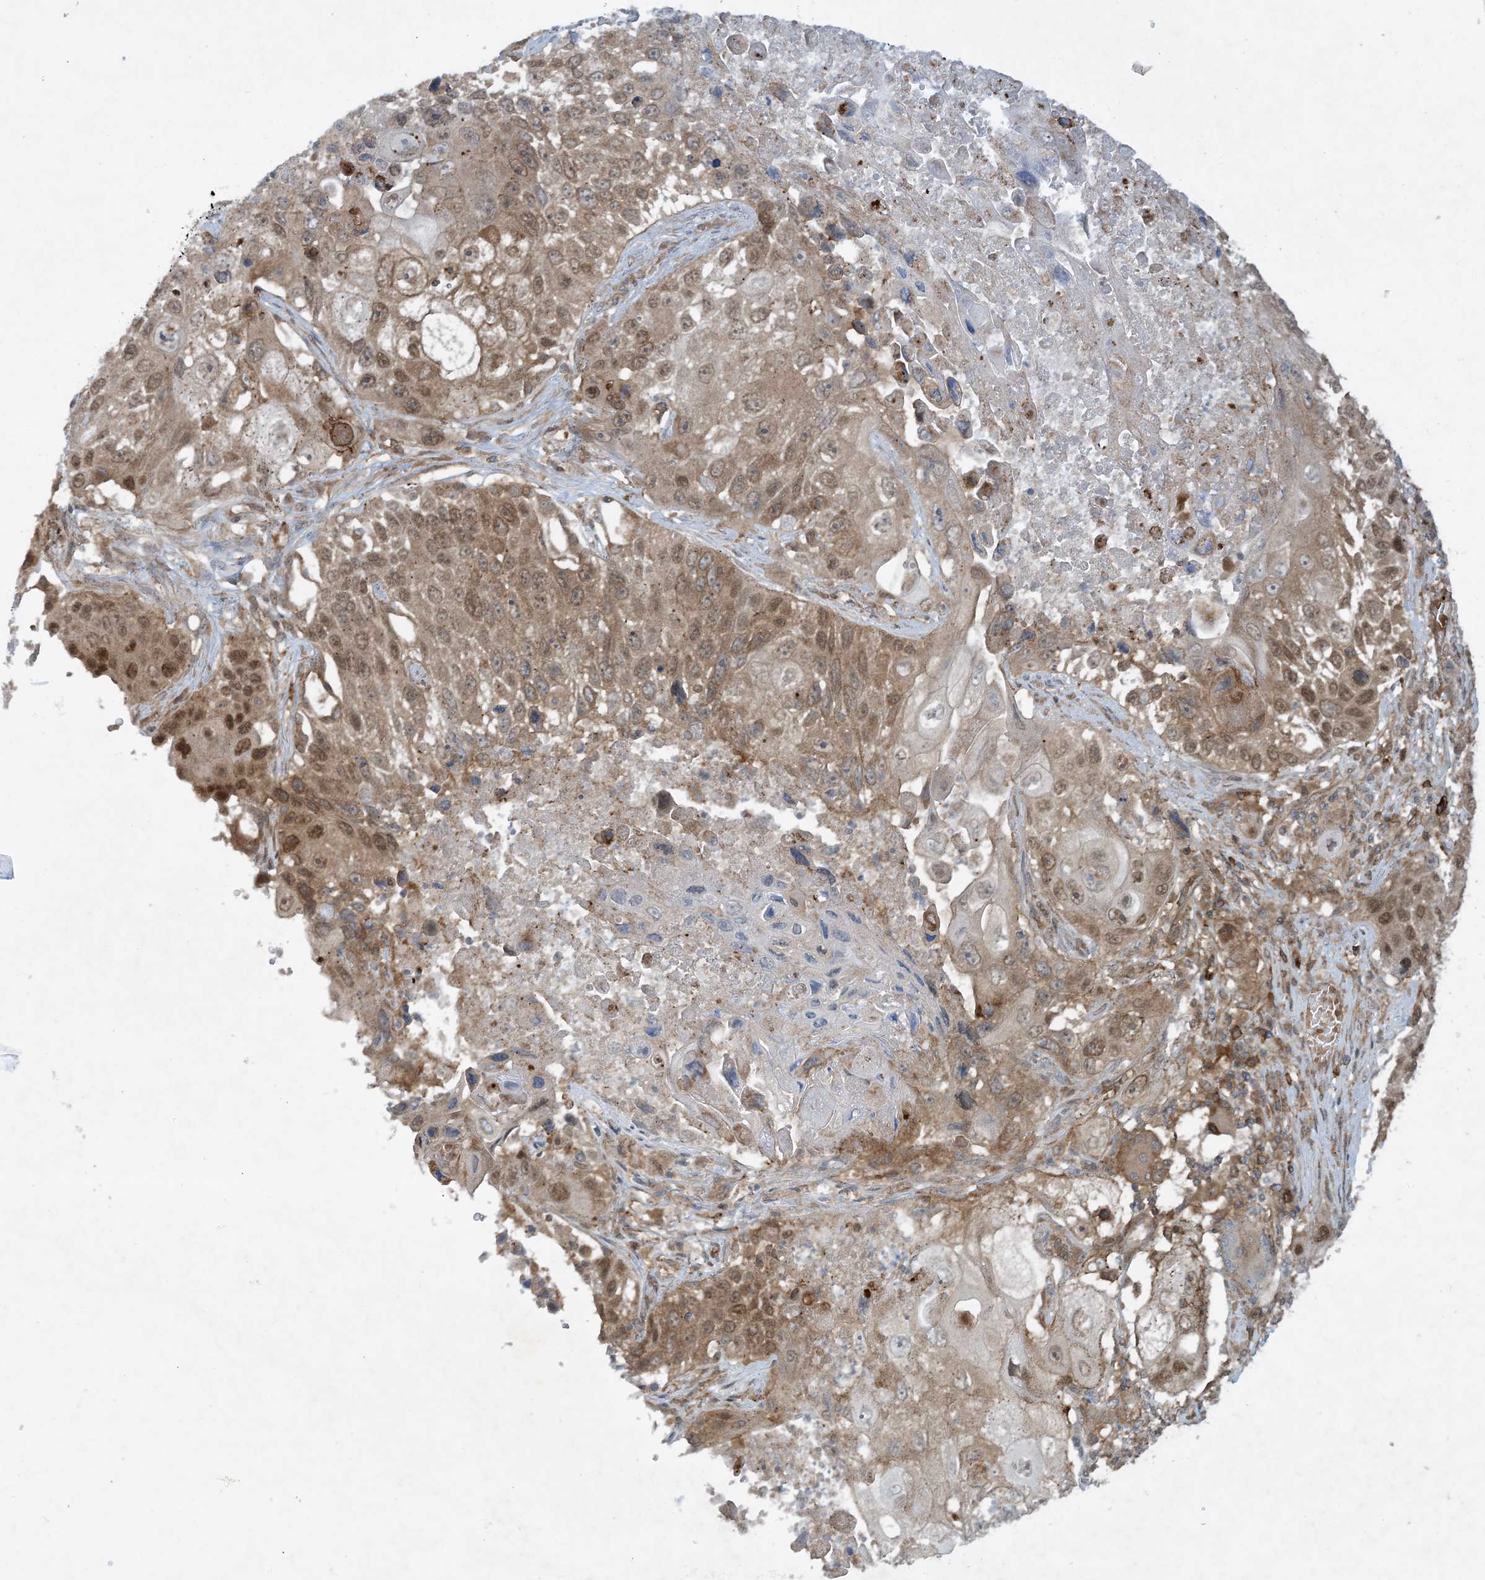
{"staining": {"intensity": "moderate", "quantity": ">75%", "location": "cytoplasmic/membranous,nuclear"}, "tissue": "lung cancer", "cell_type": "Tumor cells", "image_type": "cancer", "snomed": [{"axis": "morphology", "description": "Squamous cell carcinoma, NOS"}, {"axis": "topography", "description": "Lung"}], "caption": "Tumor cells display medium levels of moderate cytoplasmic/membranous and nuclear staining in about >75% of cells in lung squamous cell carcinoma. Immunohistochemistry stains the protein of interest in brown and the nuclei are stained blue.", "gene": "STAM2", "patient": {"sex": "male", "age": 61}}